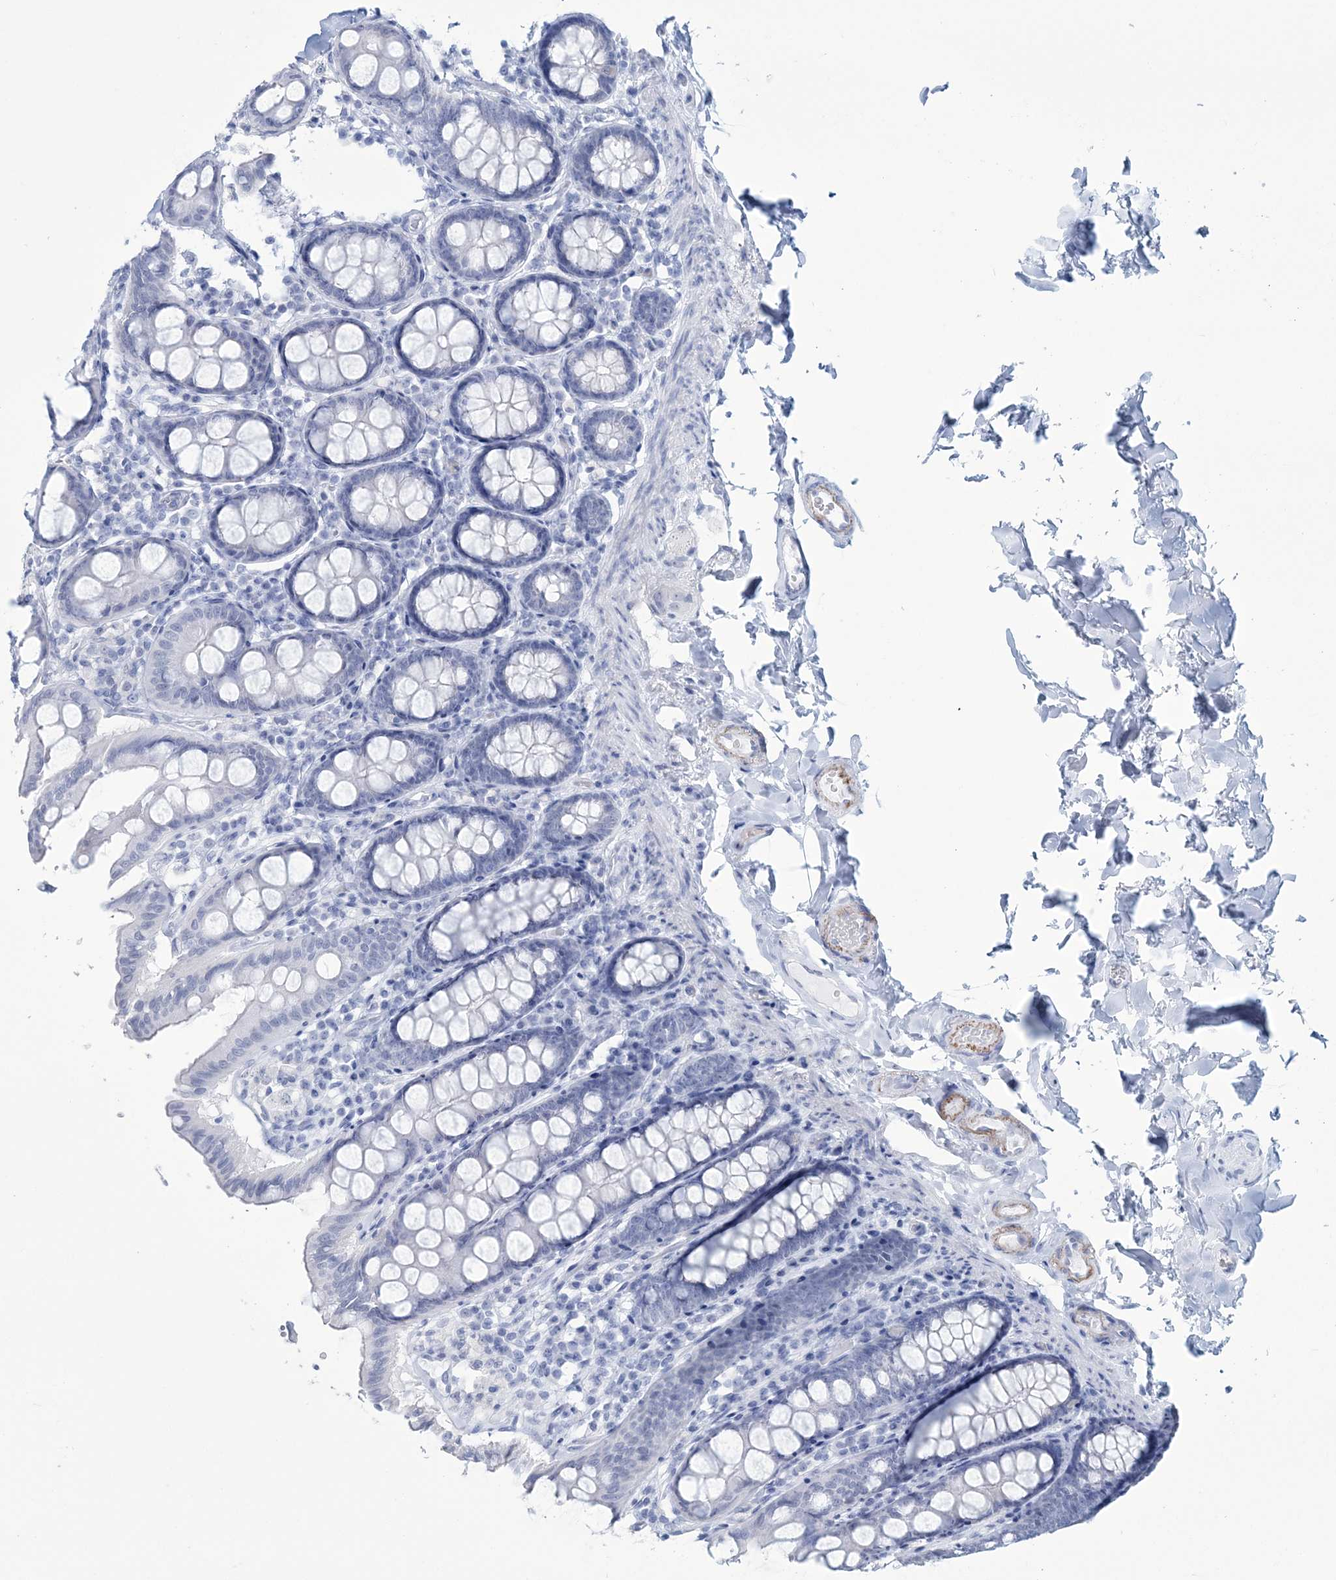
{"staining": {"intensity": "negative", "quantity": "none", "location": "none"}, "tissue": "colon", "cell_type": "Endothelial cells", "image_type": "normal", "snomed": [{"axis": "morphology", "description": "Normal tissue, NOS"}, {"axis": "topography", "description": "Colon"}, {"axis": "topography", "description": "Peripheral nerve tissue"}], "caption": "Human colon stained for a protein using immunohistochemistry displays no positivity in endothelial cells.", "gene": "DPCD", "patient": {"sex": "female", "age": 61}}